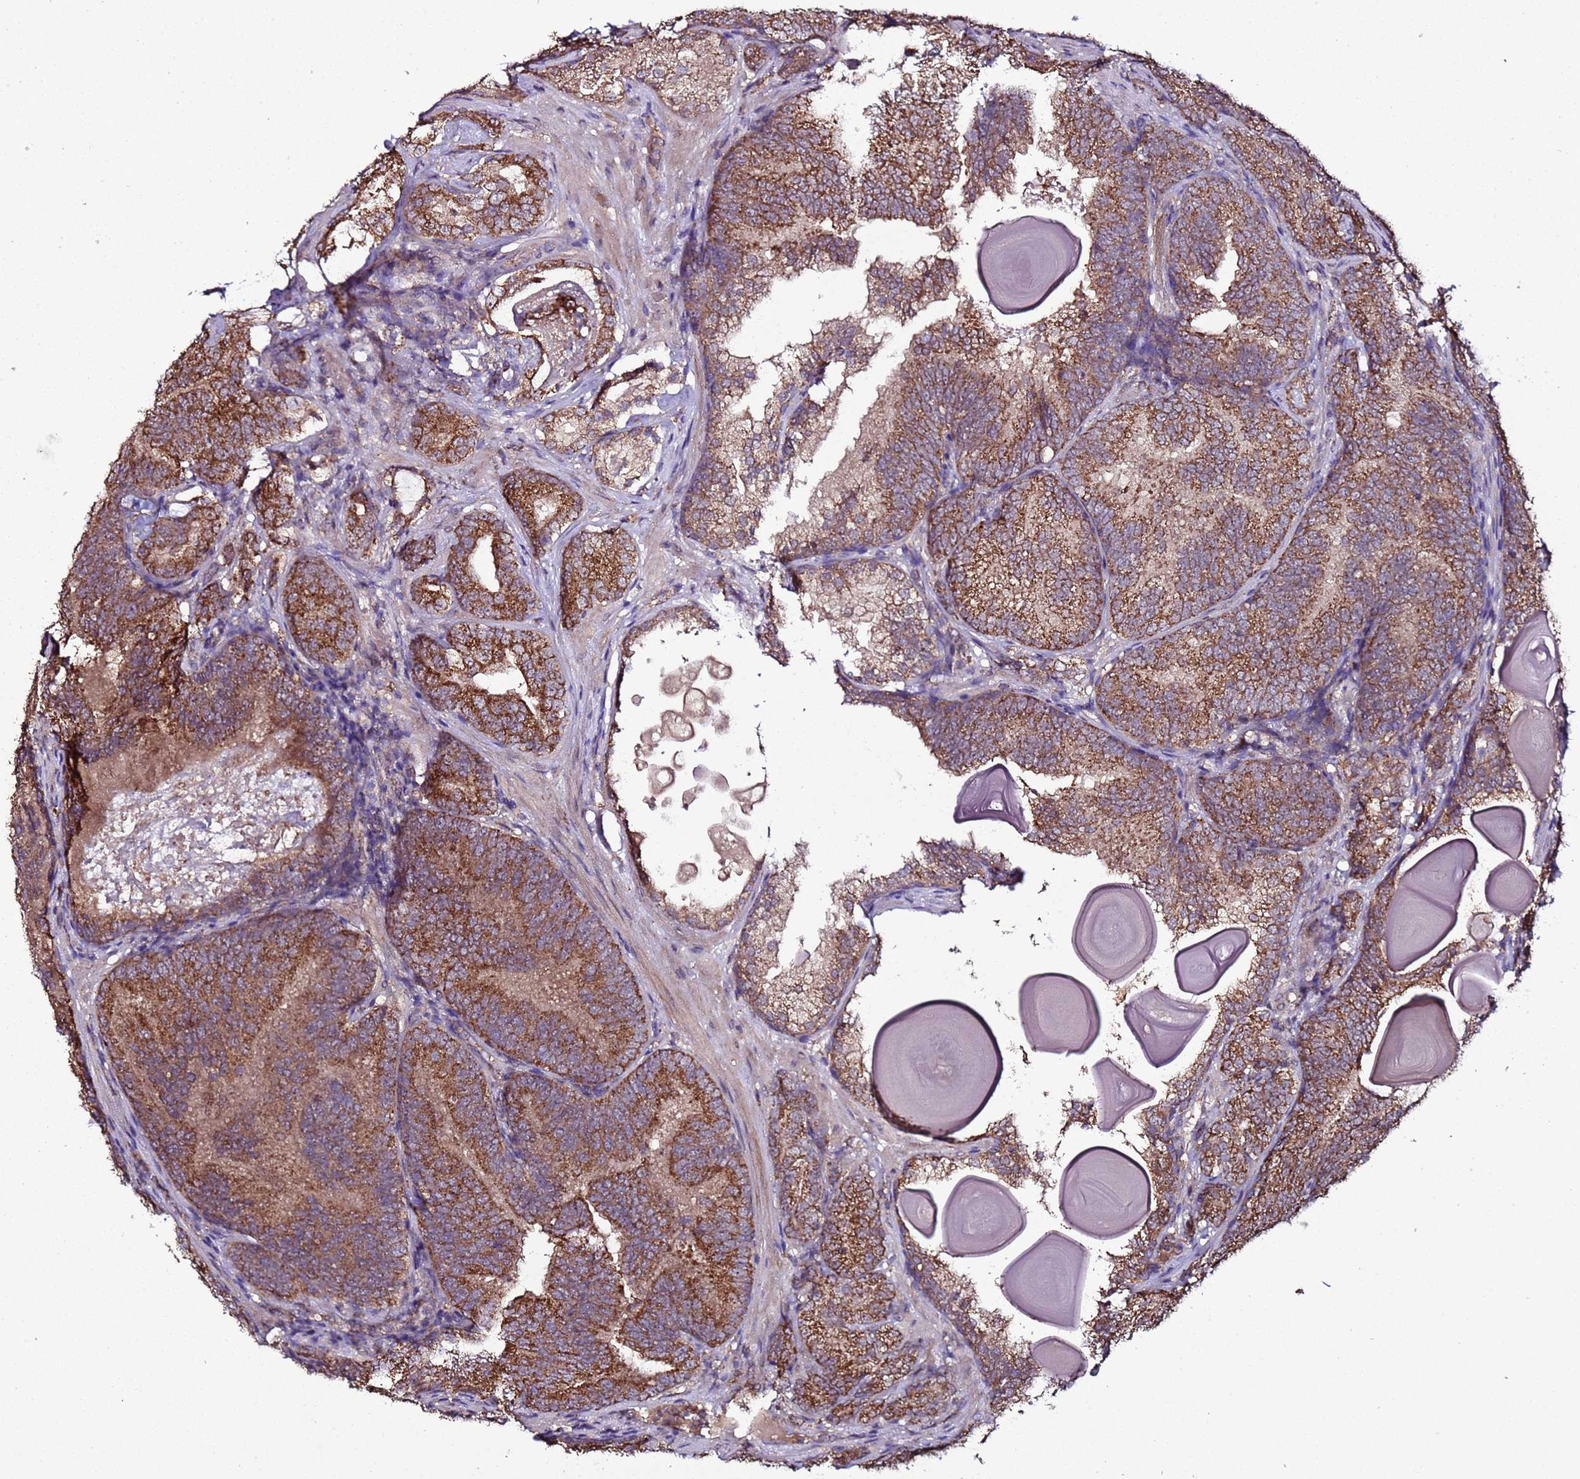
{"staining": {"intensity": "strong", "quantity": ">75%", "location": "cytoplasmic/membranous"}, "tissue": "prostate cancer", "cell_type": "Tumor cells", "image_type": "cancer", "snomed": [{"axis": "morphology", "description": "Adenocarcinoma, High grade"}, {"axis": "topography", "description": "Prostate"}], "caption": "Protein positivity by immunohistochemistry (IHC) reveals strong cytoplasmic/membranous staining in approximately >75% of tumor cells in adenocarcinoma (high-grade) (prostate).", "gene": "HSPBAP1", "patient": {"sex": "male", "age": 66}}